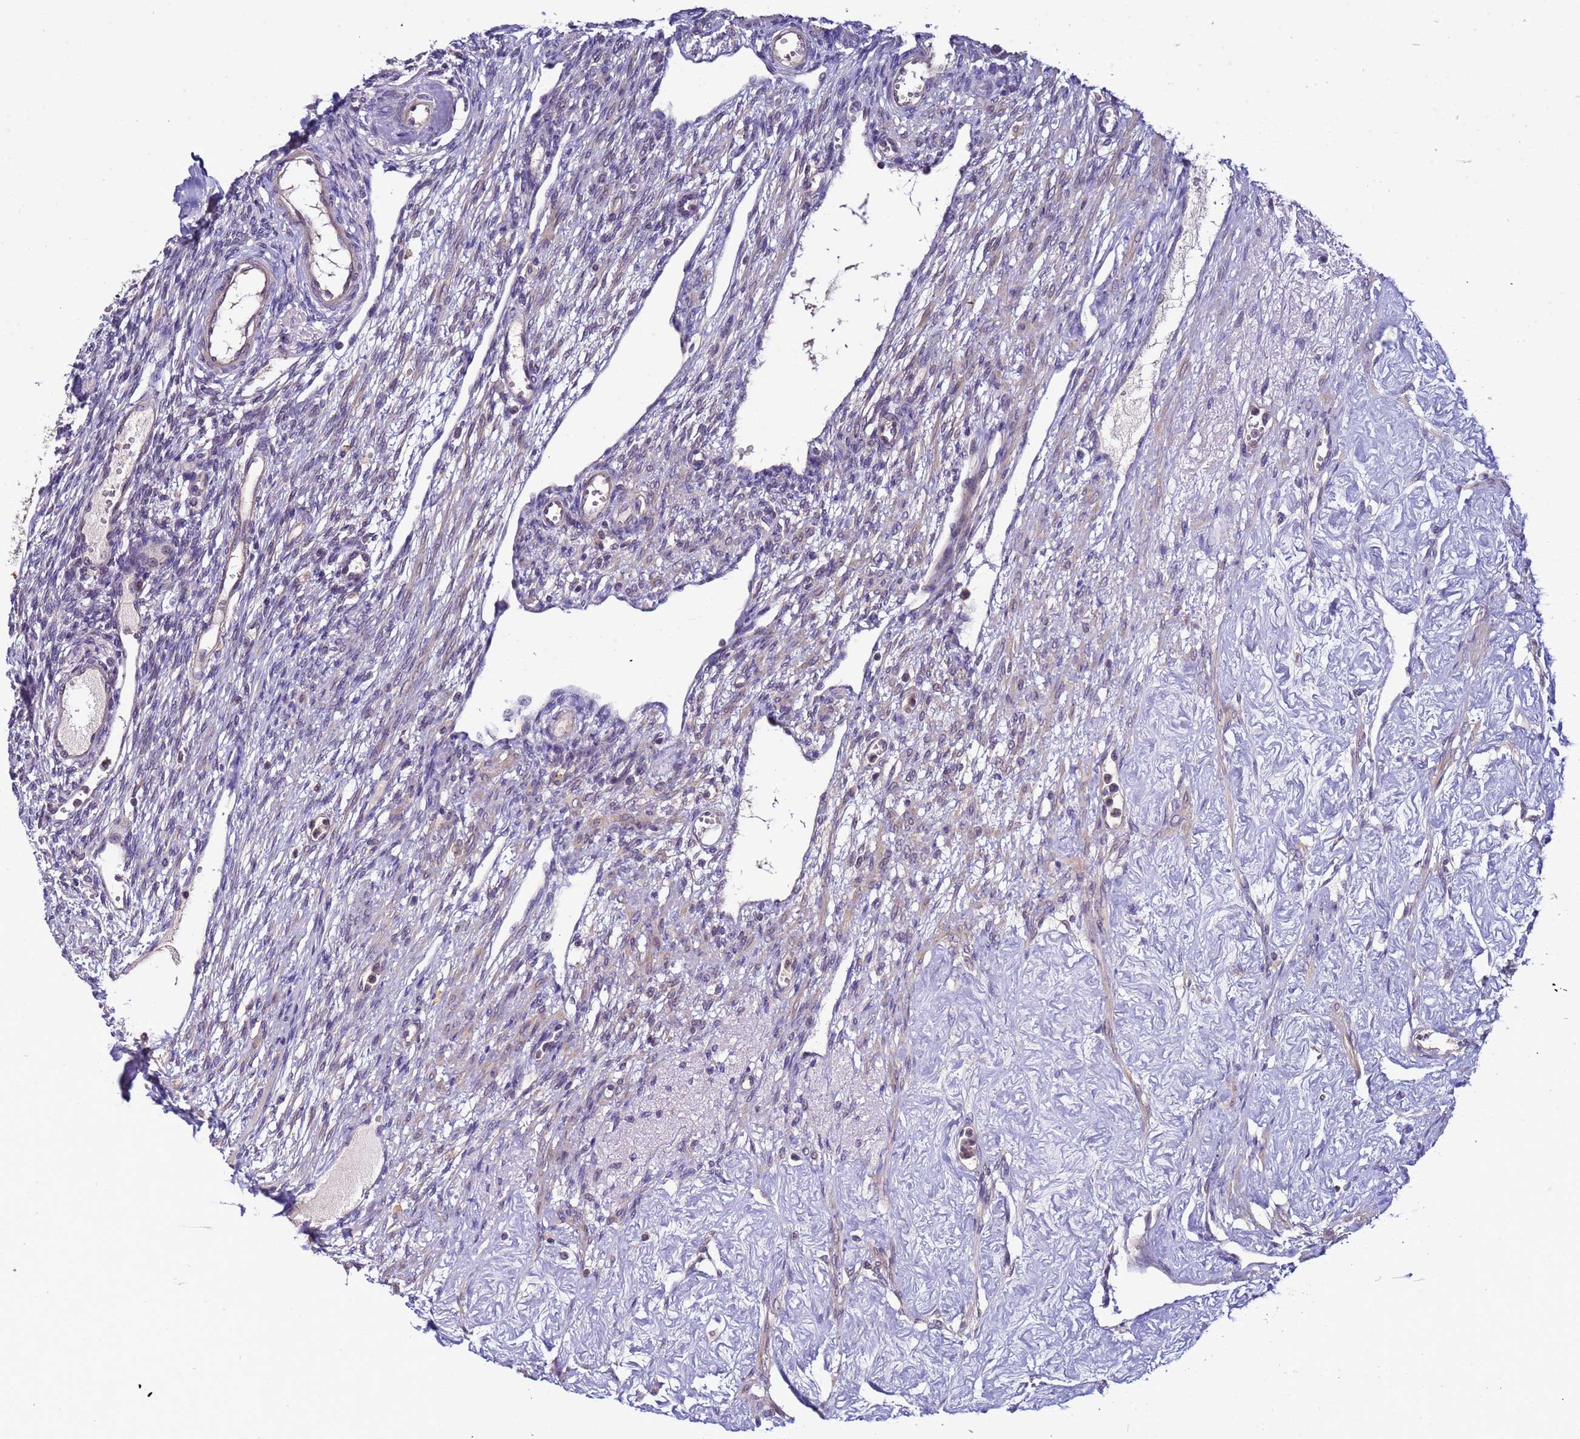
{"staining": {"intensity": "negative", "quantity": "none", "location": "none"}, "tissue": "ovary", "cell_type": "Ovarian stroma cells", "image_type": "normal", "snomed": [{"axis": "morphology", "description": "Normal tissue, NOS"}, {"axis": "morphology", "description": "Cyst, NOS"}, {"axis": "topography", "description": "Ovary"}], "caption": "IHC of normal ovary demonstrates no positivity in ovarian stroma cells.", "gene": "ELMOD2", "patient": {"sex": "female", "age": 33}}